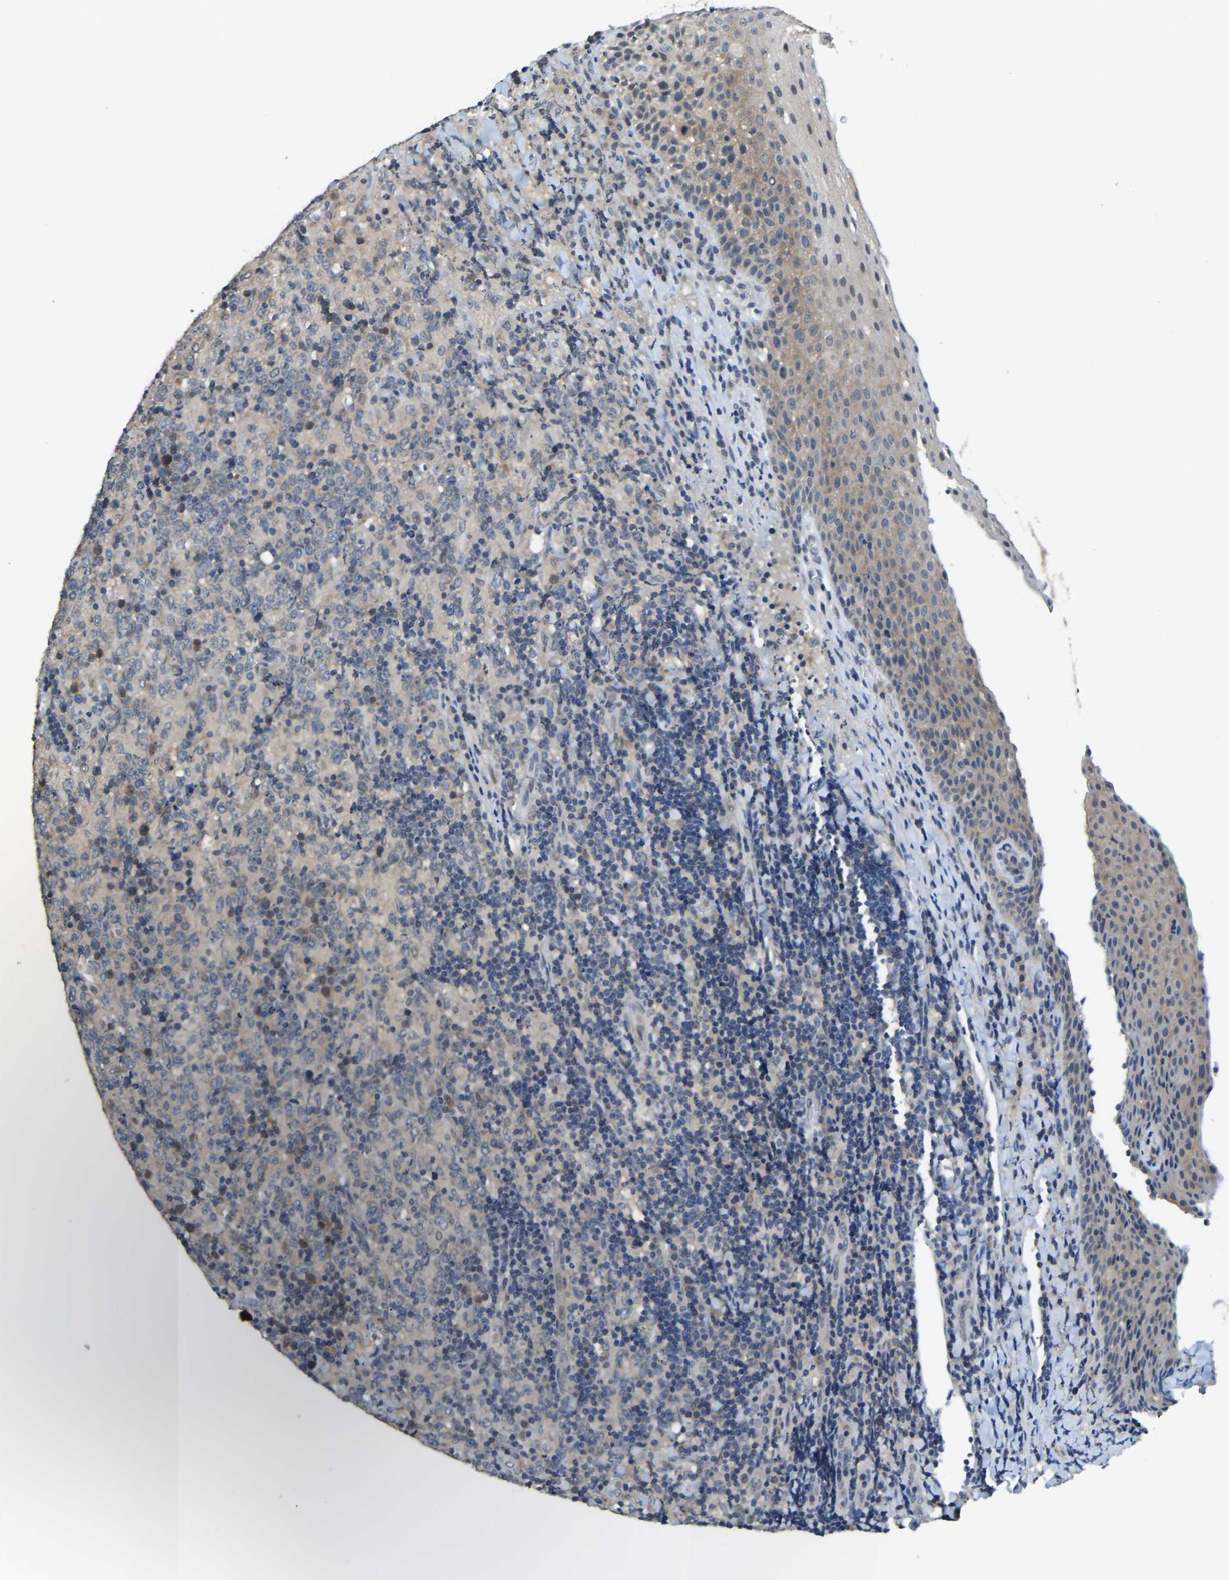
{"staining": {"intensity": "weak", "quantity": "<25%", "location": "cytoplasmic/membranous"}, "tissue": "lymphoma", "cell_type": "Tumor cells", "image_type": "cancer", "snomed": [{"axis": "morphology", "description": "Malignant lymphoma, non-Hodgkin's type, High grade"}, {"axis": "topography", "description": "Tonsil"}], "caption": "Immunohistochemical staining of lymphoma shows no significant expression in tumor cells.", "gene": "AHNAK", "patient": {"sex": "female", "age": 36}}